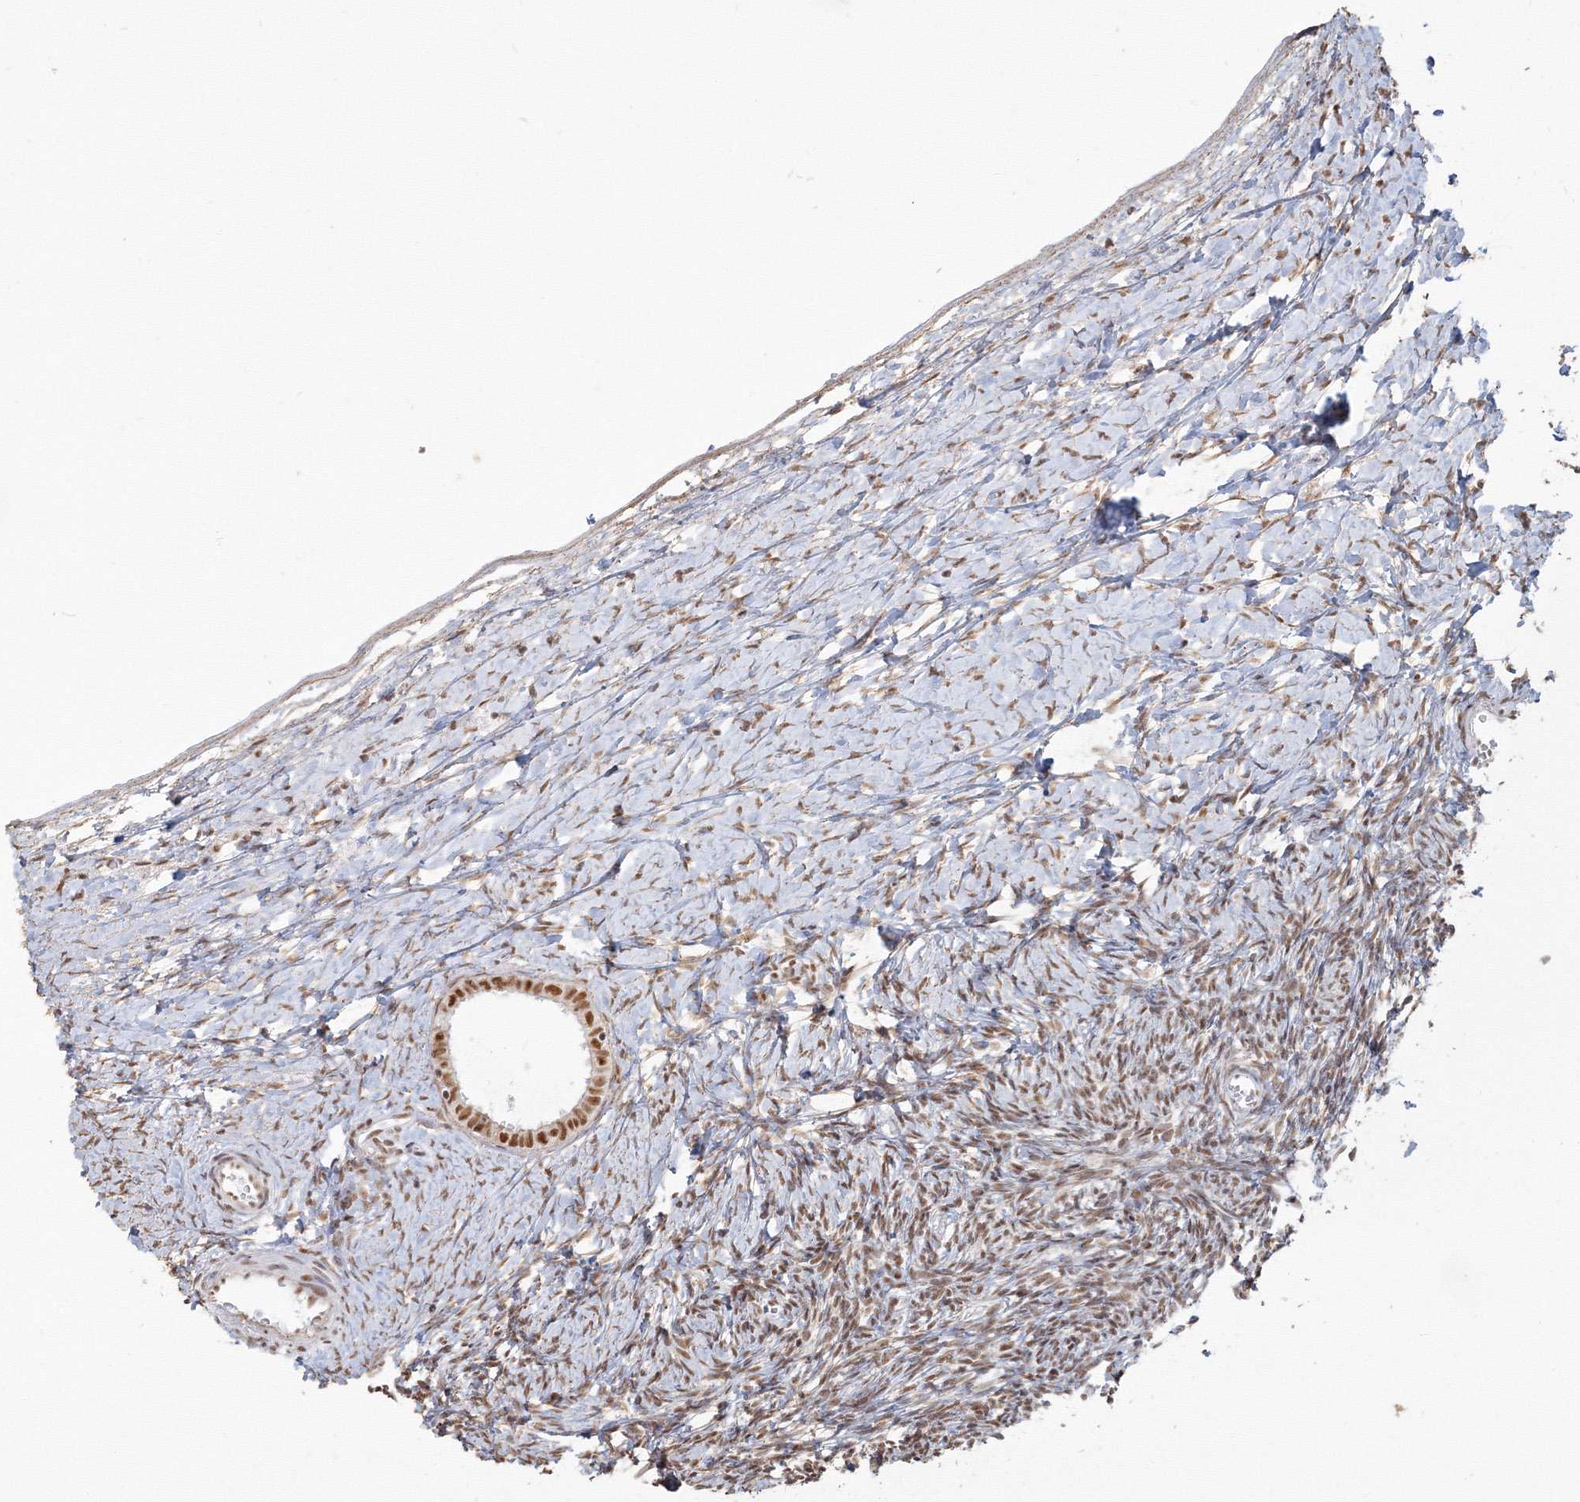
{"staining": {"intensity": "moderate", "quantity": ">75%", "location": "nuclear"}, "tissue": "ovary", "cell_type": "Follicle cells", "image_type": "normal", "snomed": [{"axis": "morphology", "description": "Normal tissue, NOS"}, {"axis": "morphology", "description": "Developmental malformation"}, {"axis": "topography", "description": "Ovary"}], "caption": "Immunohistochemical staining of normal human ovary displays medium levels of moderate nuclear expression in about >75% of follicle cells. (Brightfield microscopy of DAB IHC at high magnification).", "gene": "PPP4R2", "patient": {"sex": "female", "age": 39}}